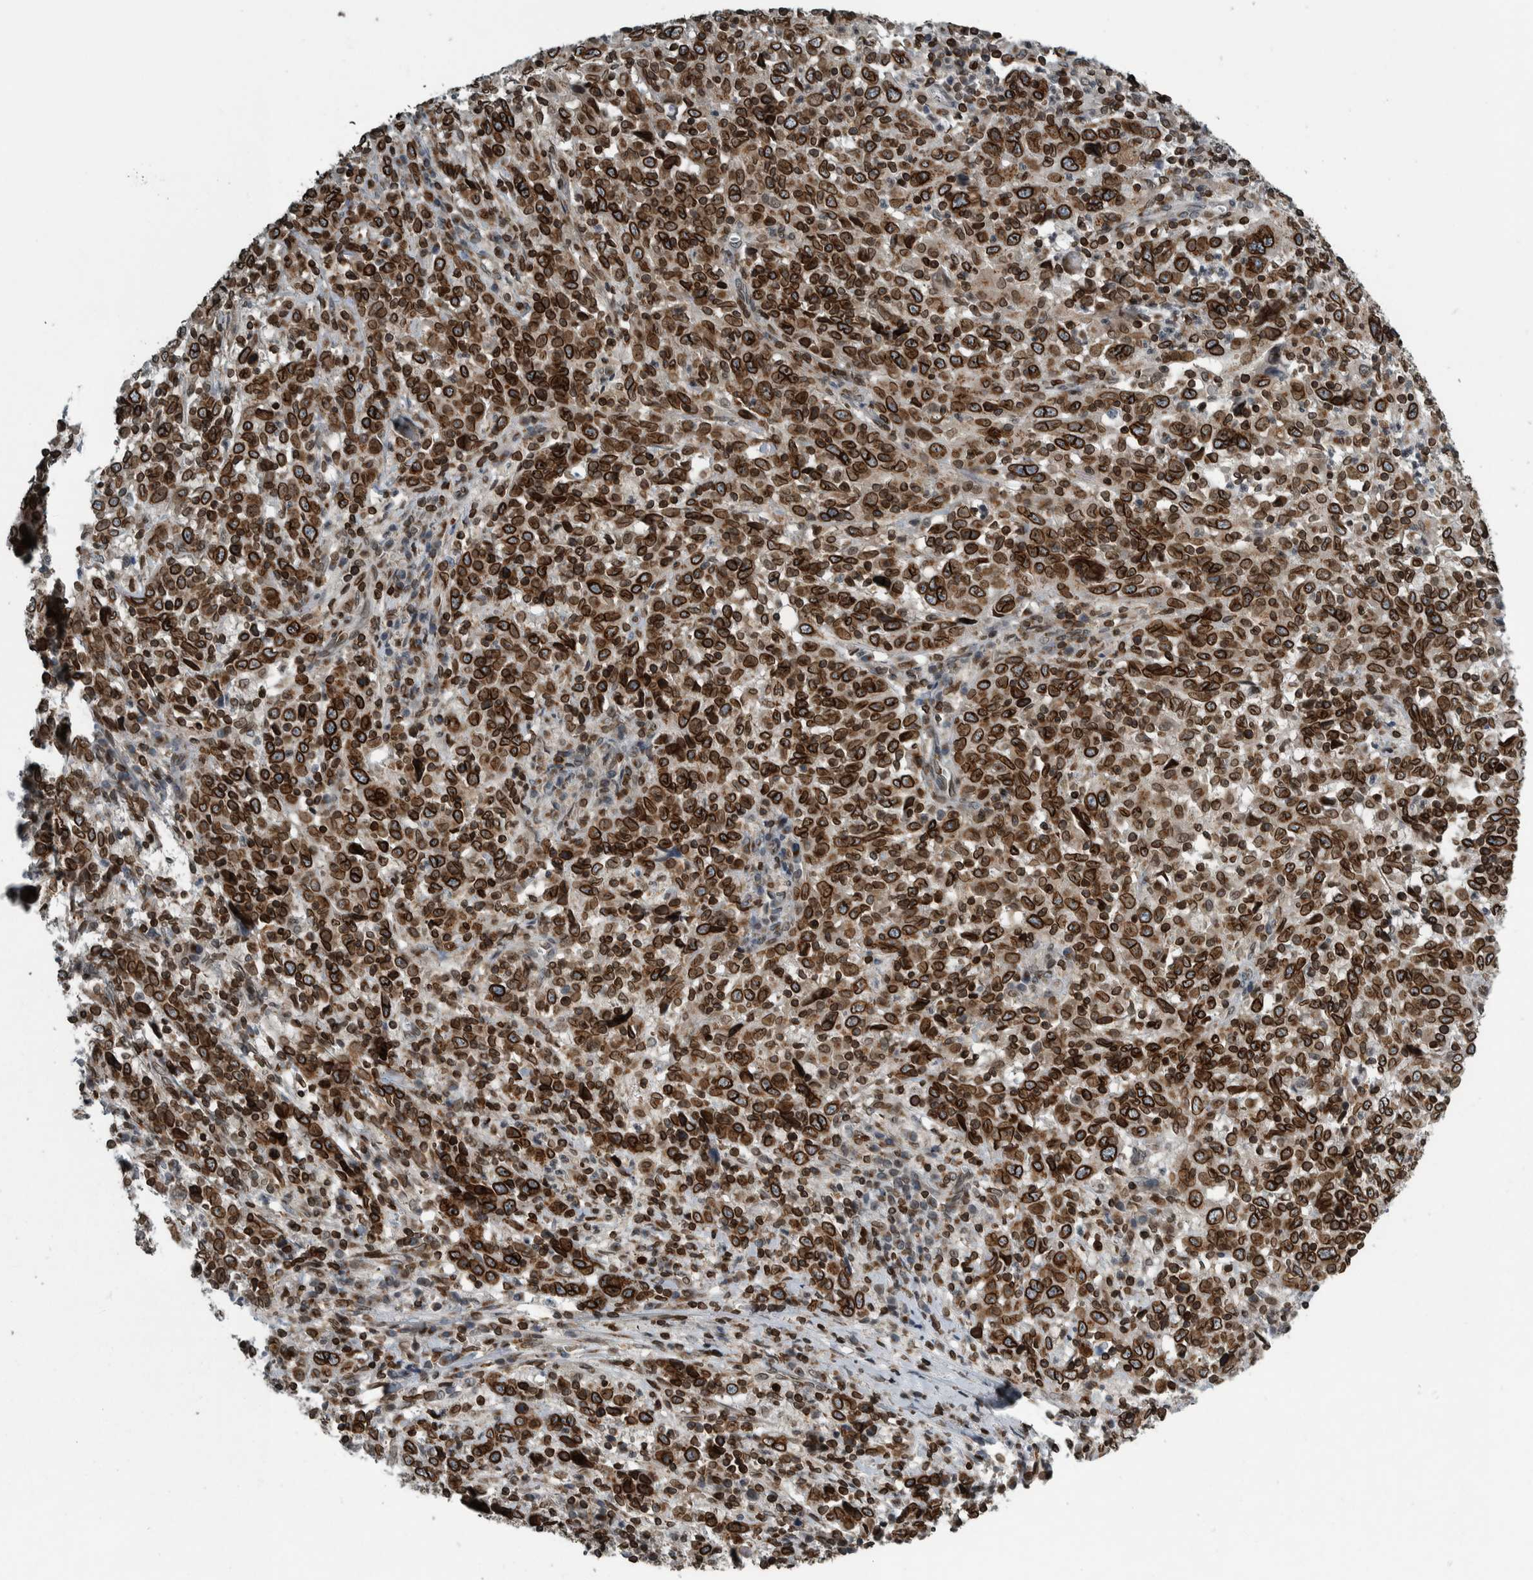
{"staining": {"intensity": "strong", "quantity": ">75%", "location": "cytoplasmic/membranous,nuclear"}, "tissue": "cervical cancer", "cell_type": "Tumor cells", "image_type": "cancer", "snomed": [{"axis": "morphology", "description": "Squamous cell carcinoma, NOS"}, {"axis": "topography", "description": "Cervix"}], "caption": "Immunohistochemistry (IHC) photomicrograph of neoplastic tissue: human cervical cancer (squamous cell carcinoma) stained using IHC shows high levels of strong protein expression localized specifically in the cytoplasmic/membranous and nuclear of tumor cells, appearing as a cytoplasmic/membranous and nuclear brown color.", "gene": "FAM135B", "patient": {"sex": "female", "age": 46}}